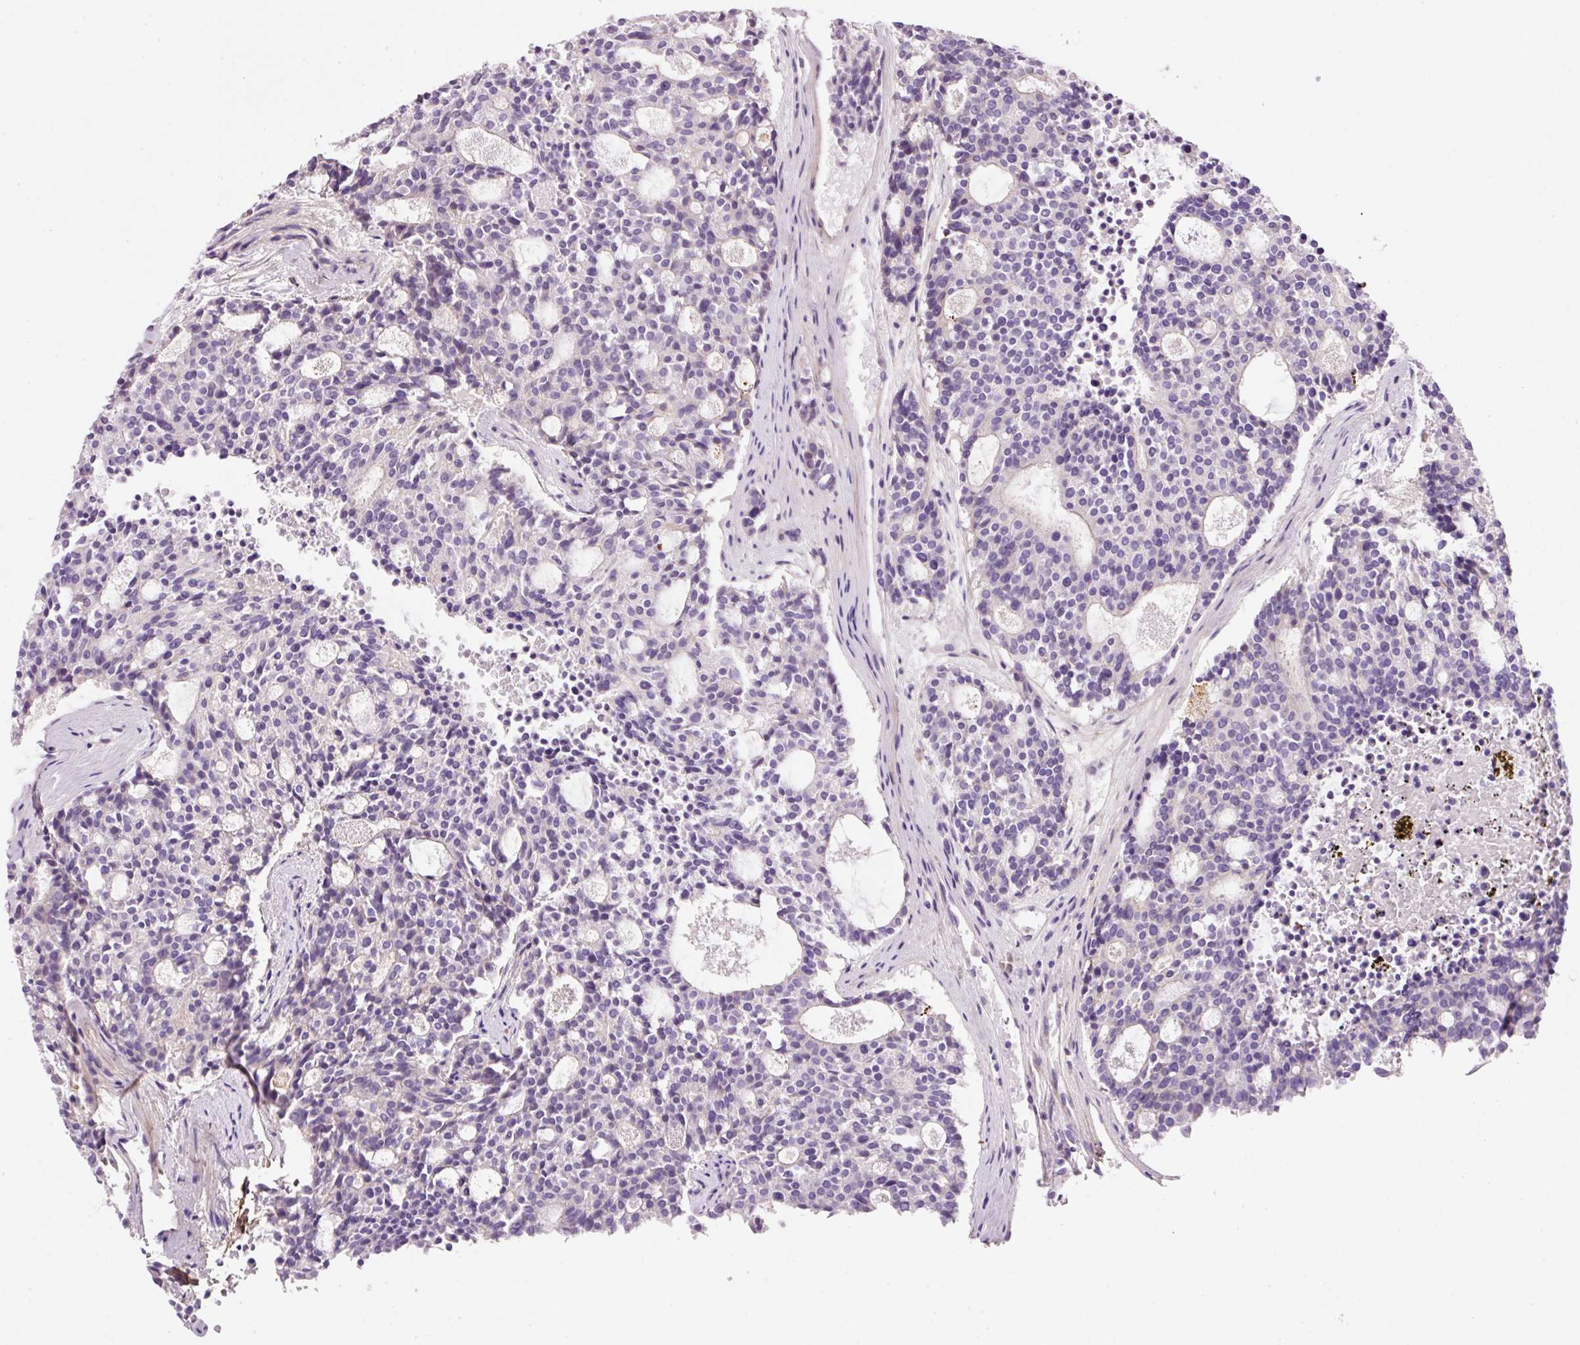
{"staining": {"intensity": "negative", "quantity": "none", "location": "none"}, "tissue": "carcinoid", "cell_type": "Tumor cells", "image_type": "cancer", "snomed": [{"axis": "morphology", "description": "Carcinoid, malignant, NOS"}, {"axis": "topography", "description": "Pancreas"}], "caption": "Immunohistochemistry (IHC) histopathology image of neoplastic tissue: carcinoid stained with DAB shows no significant protein expression in tumor cells. (DAB IHC visualized using brightfield microscopy, high magnification).", "gene": "SOS2", "patient": {"sex": "female", "age": 54}}